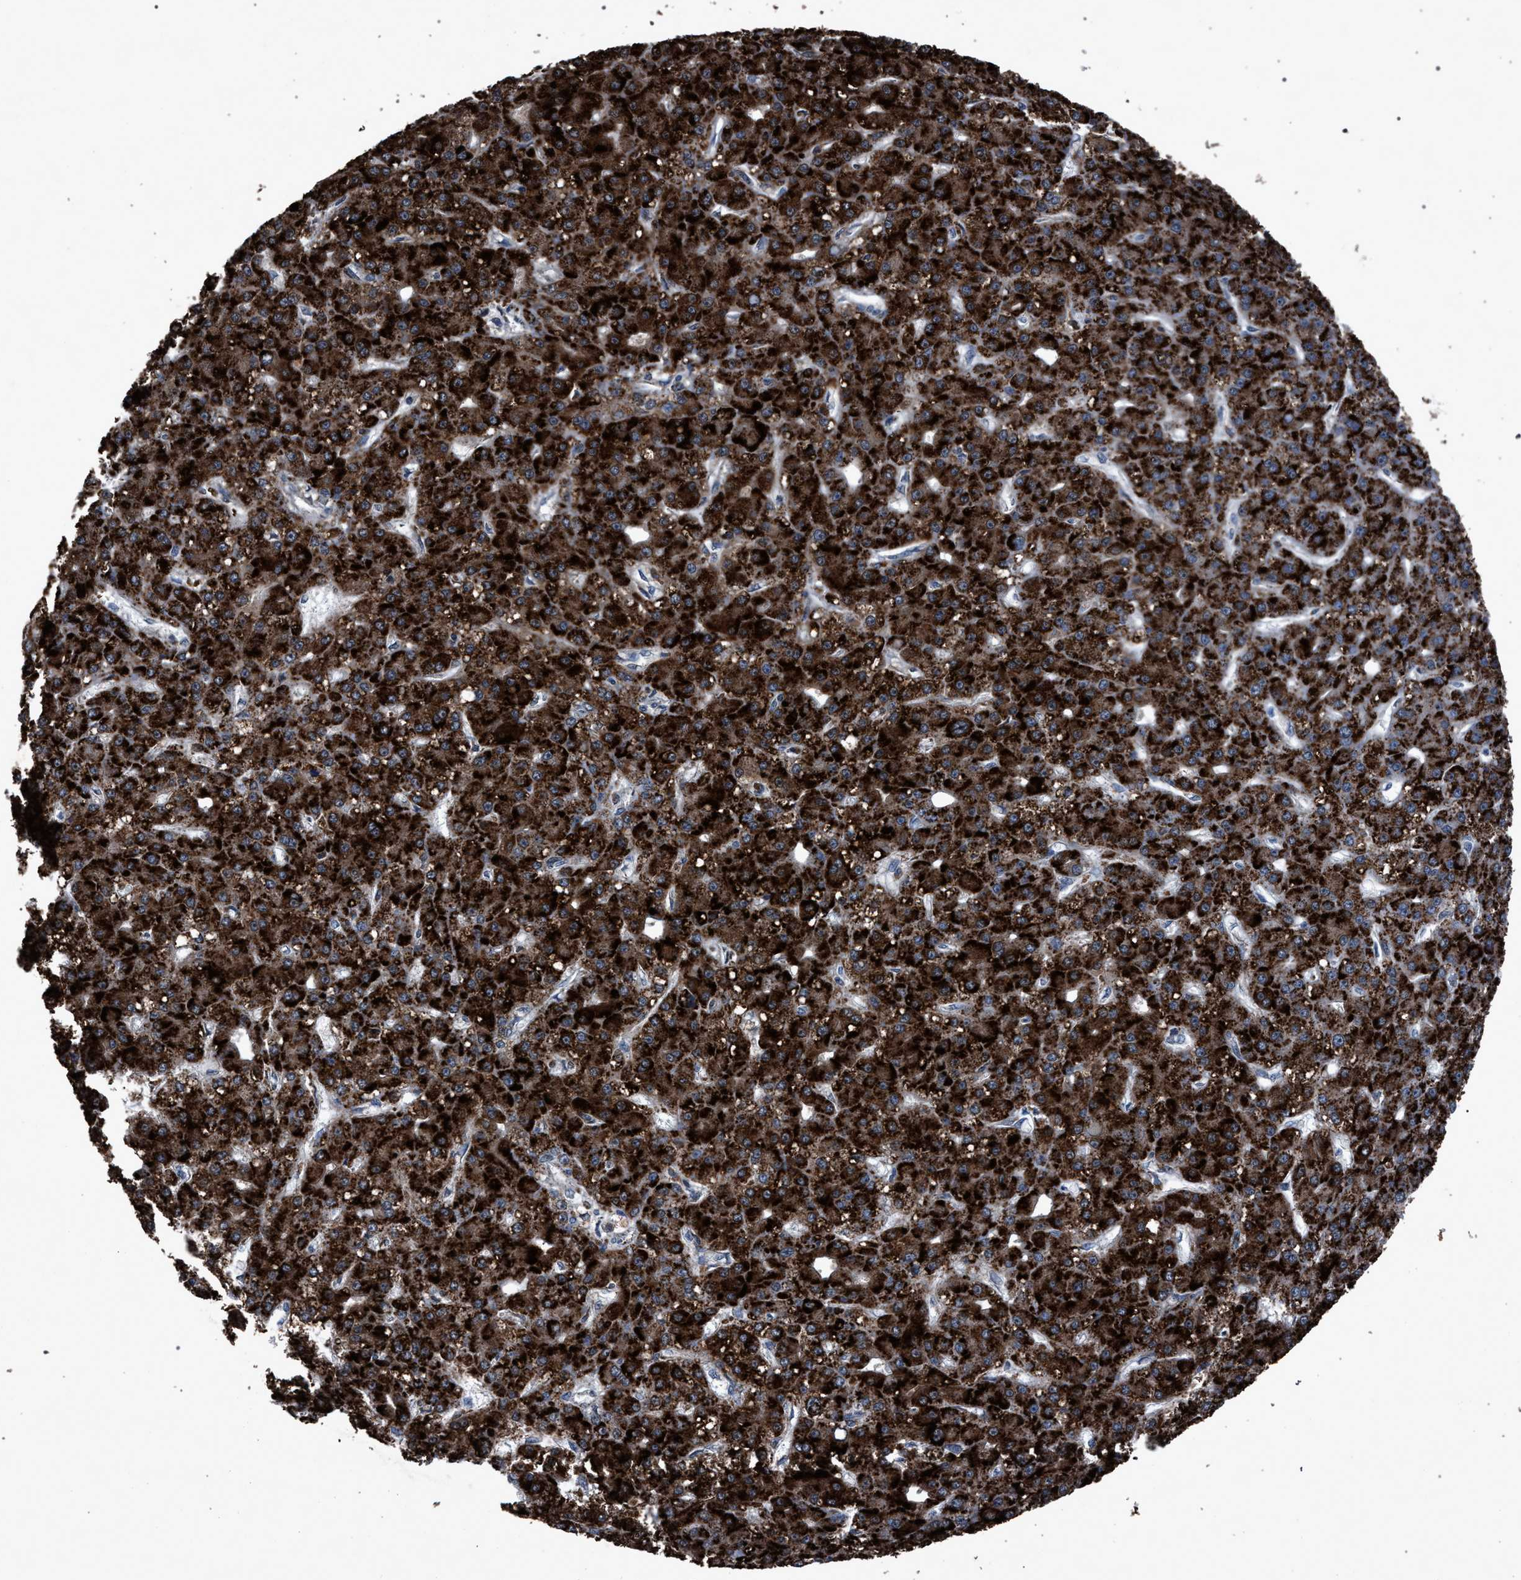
{"staining": {"intensity": "strong", "quantity": ">75%", "location": "cytoplasmic/membranous"}, "tissue": "liver cancer", "cell_type": "Tumor cells", "image_type": "cancer", "snomed": [{"axis": "morphology", "description": "Carcinoma, Hepatocellular, NOS"}, {"axis": "topography", "description": "Liver"}], "caption": "Protein expression analysis of liver cancer (hepatocellular carcinoma) displays strong cytoplasmic/membranous expression in approximately >75% of tumor cells. The protein of interest is shown in brown color, while the nuclei are stained blue.", "gene": "HSD17B4", "patient": {"sex": "male", "age": 67}}